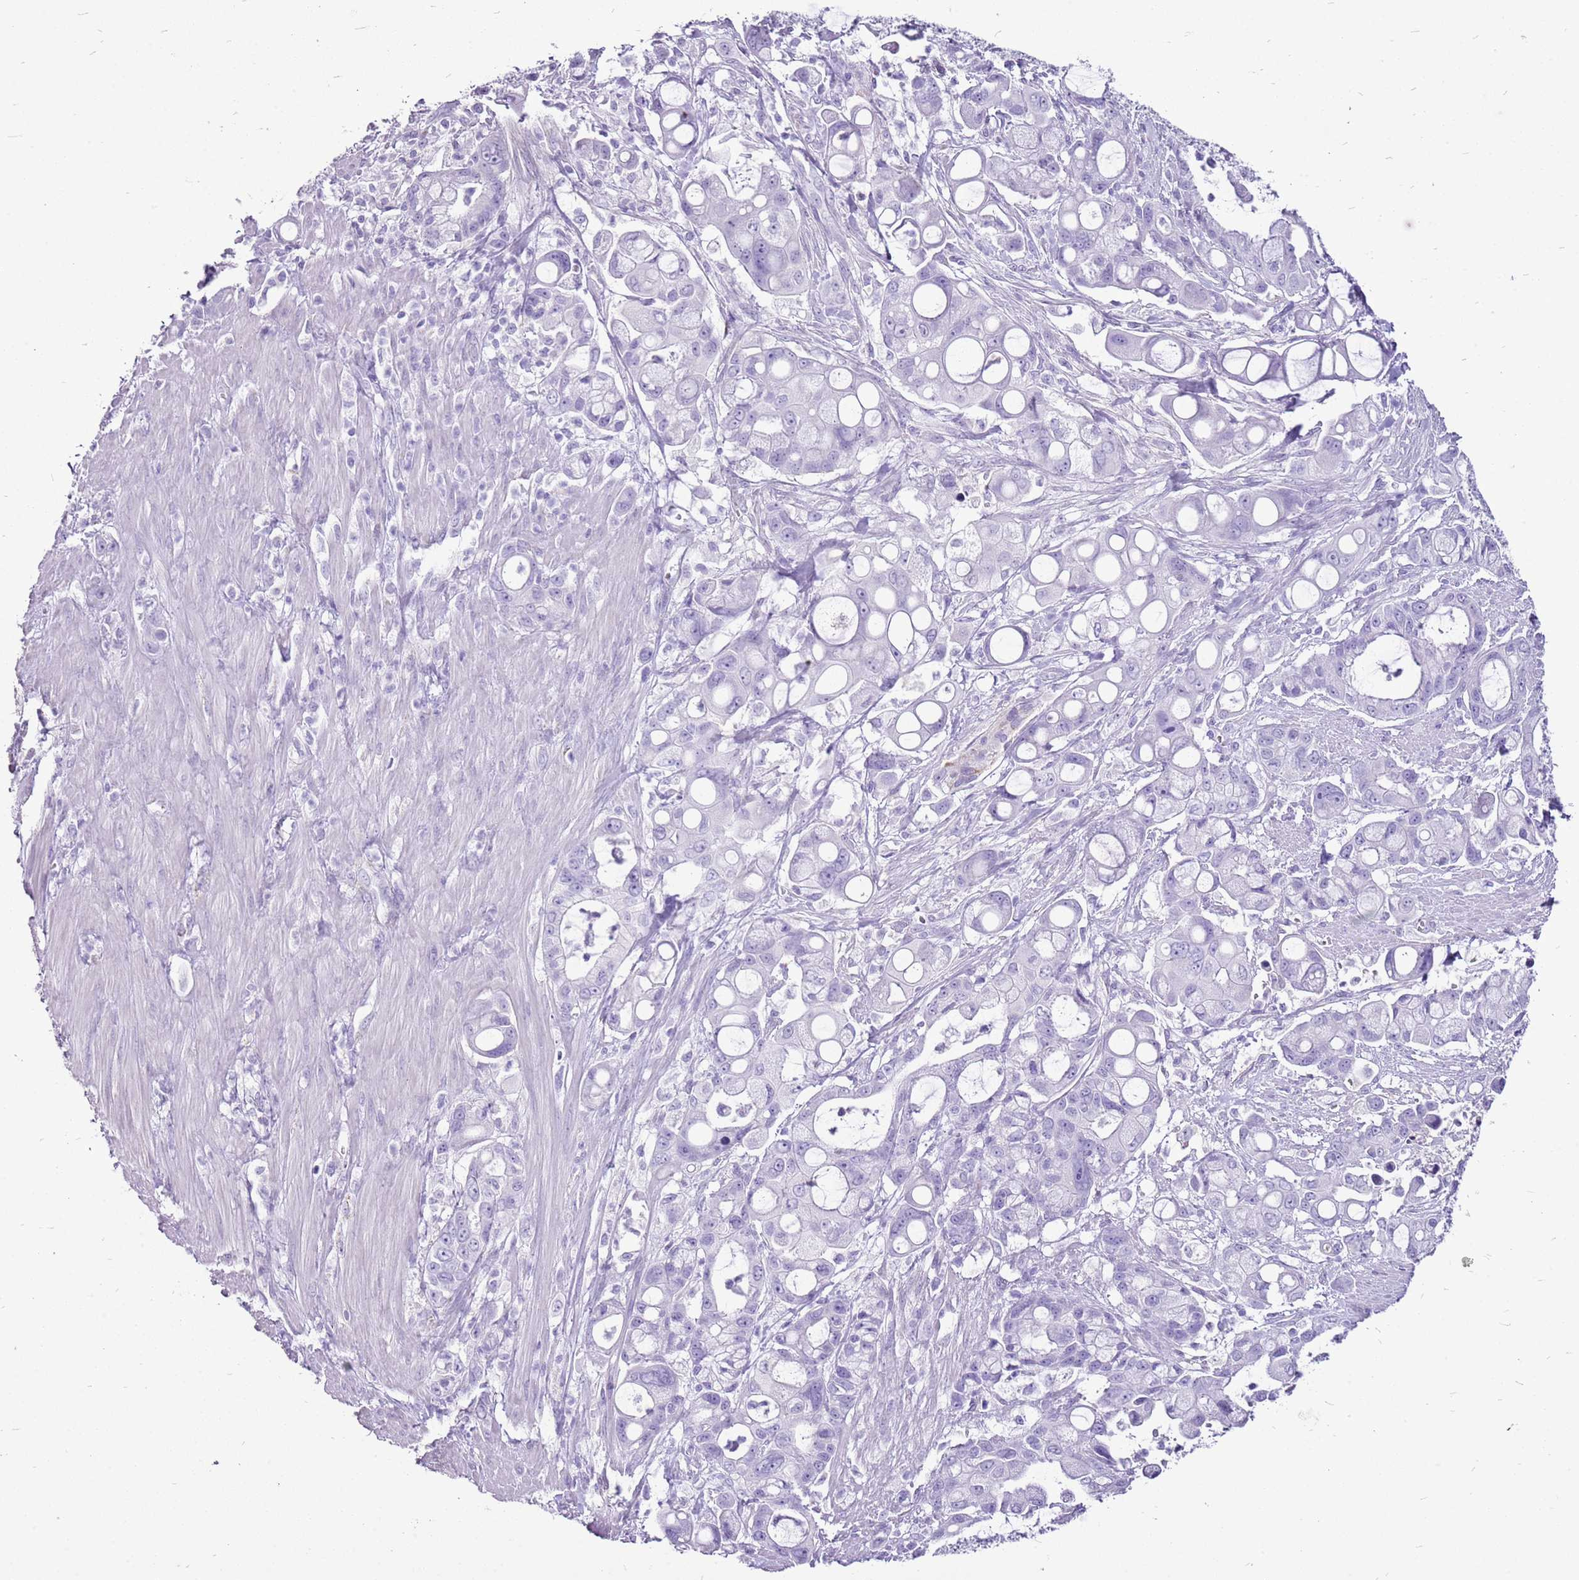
{"staining": {"intensity": "negative", "quantity": "none", "location": "none"}, "tissue": "pancreatic cancer", "cell_type": "Tumor cells", "image_type": "cancer", "snomed": [{"axis": "morphology", "description": "Adenocarcinoma, NOS"}, {"axis": "topography", "description": "Pancreas"}], "caption": "This micrograph is of pancreatic cancer stained with immunohistochemistry to label a protein in brown with the nuclei are counter-stained blue. There is no expression in tumor cells.", "gene": "ACSS3", "patient": {"sex": "male", "age": 68}}